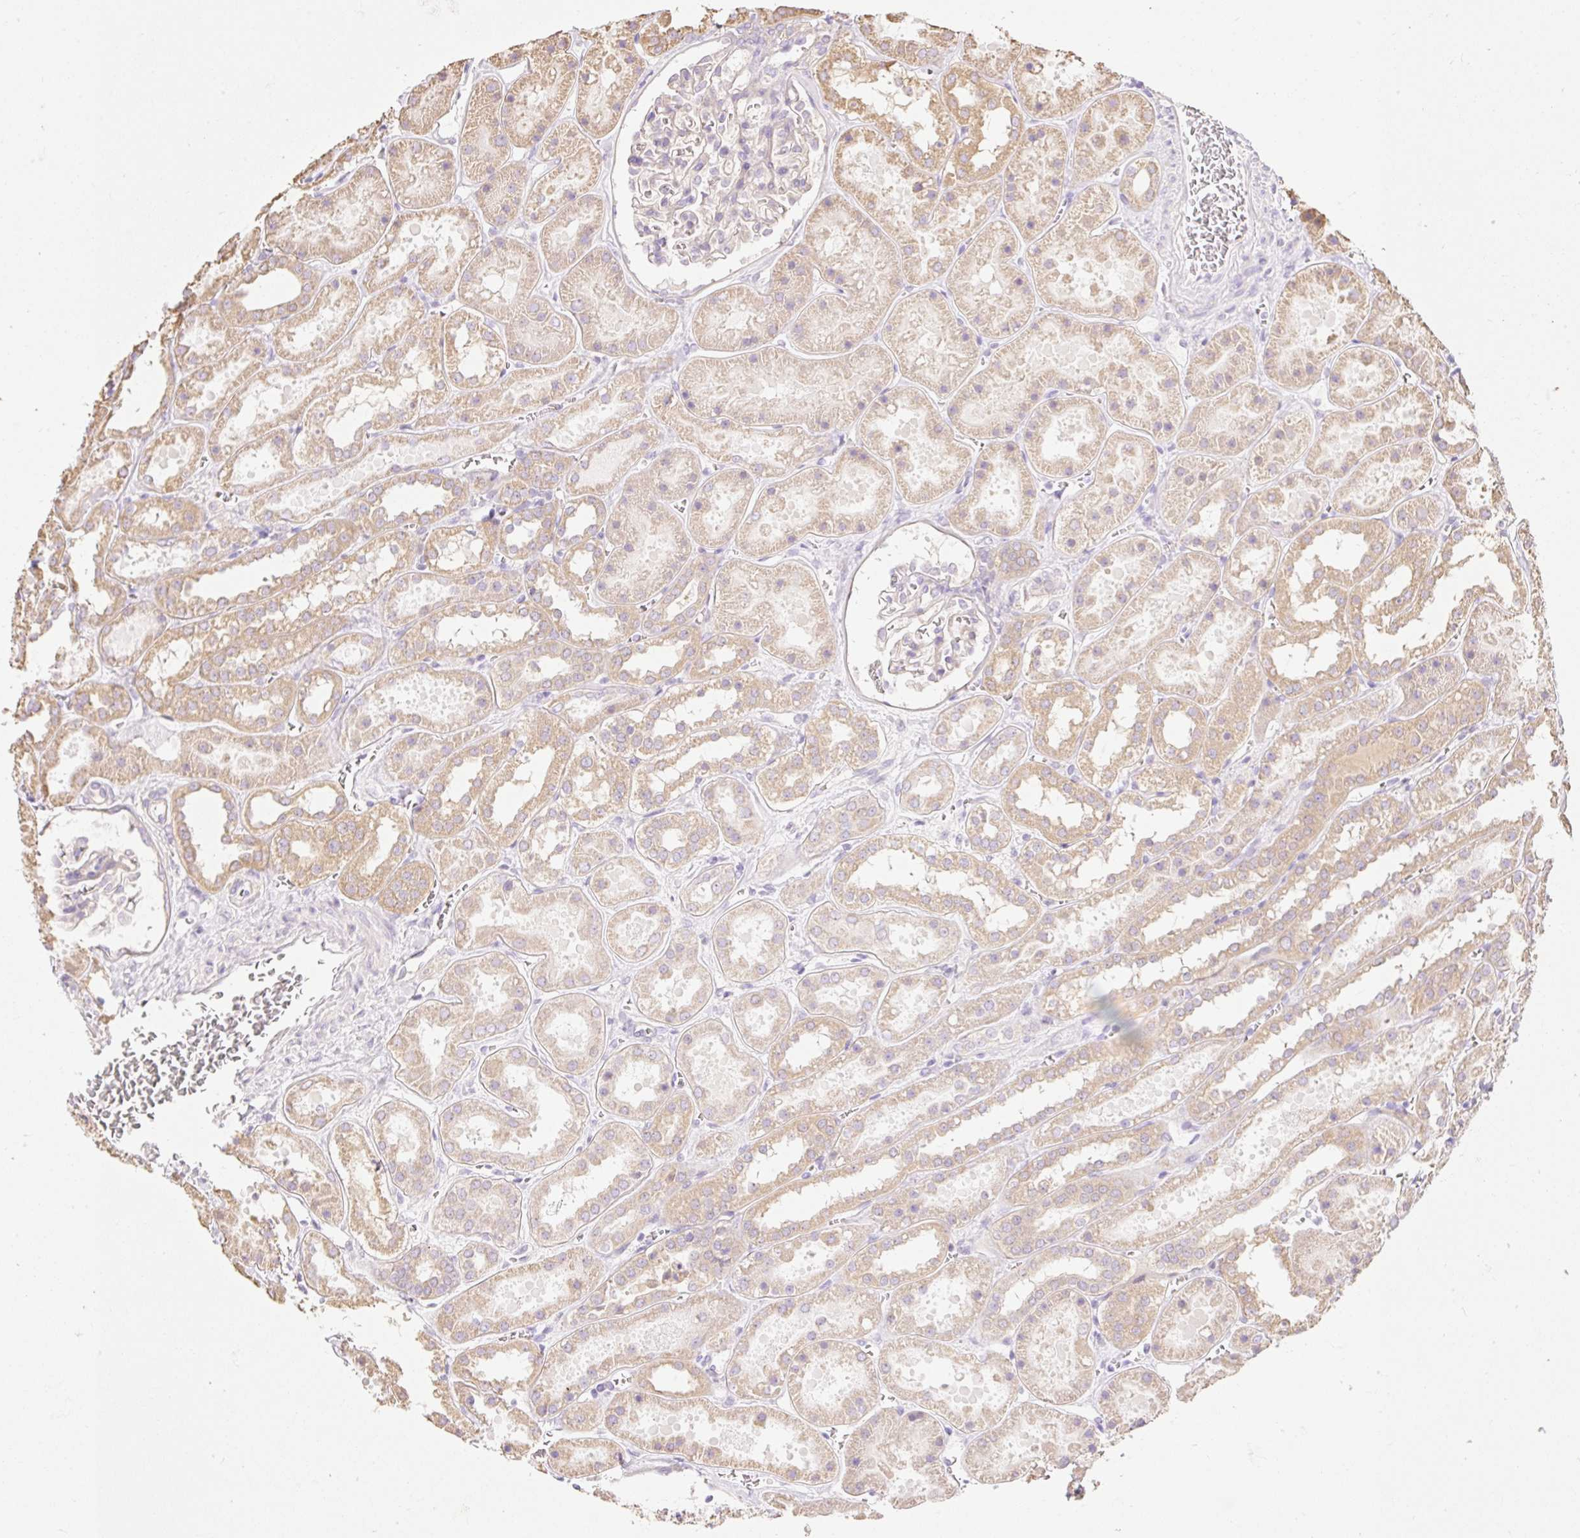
{"staining": {"intensity": "negative", "quantity": "none", "location": "none"}, "tissue": "kidney", "cell_type": "Cells in glomeruli", "image_type": "normal", "snomed": [{"axis": "morphology", "description": "Normal tissue, NOS"}, {"axis": "topography", "description": "Kidney"}], "caption": "Photomicrograph shows no significant protein positivity in cells in glomeruli of unremarkable kidney. (DAB immunohistochemistry with hematoxylin counter stain).", "gene": "DHX35", "patient": {"sex": "female", "age": 41}}